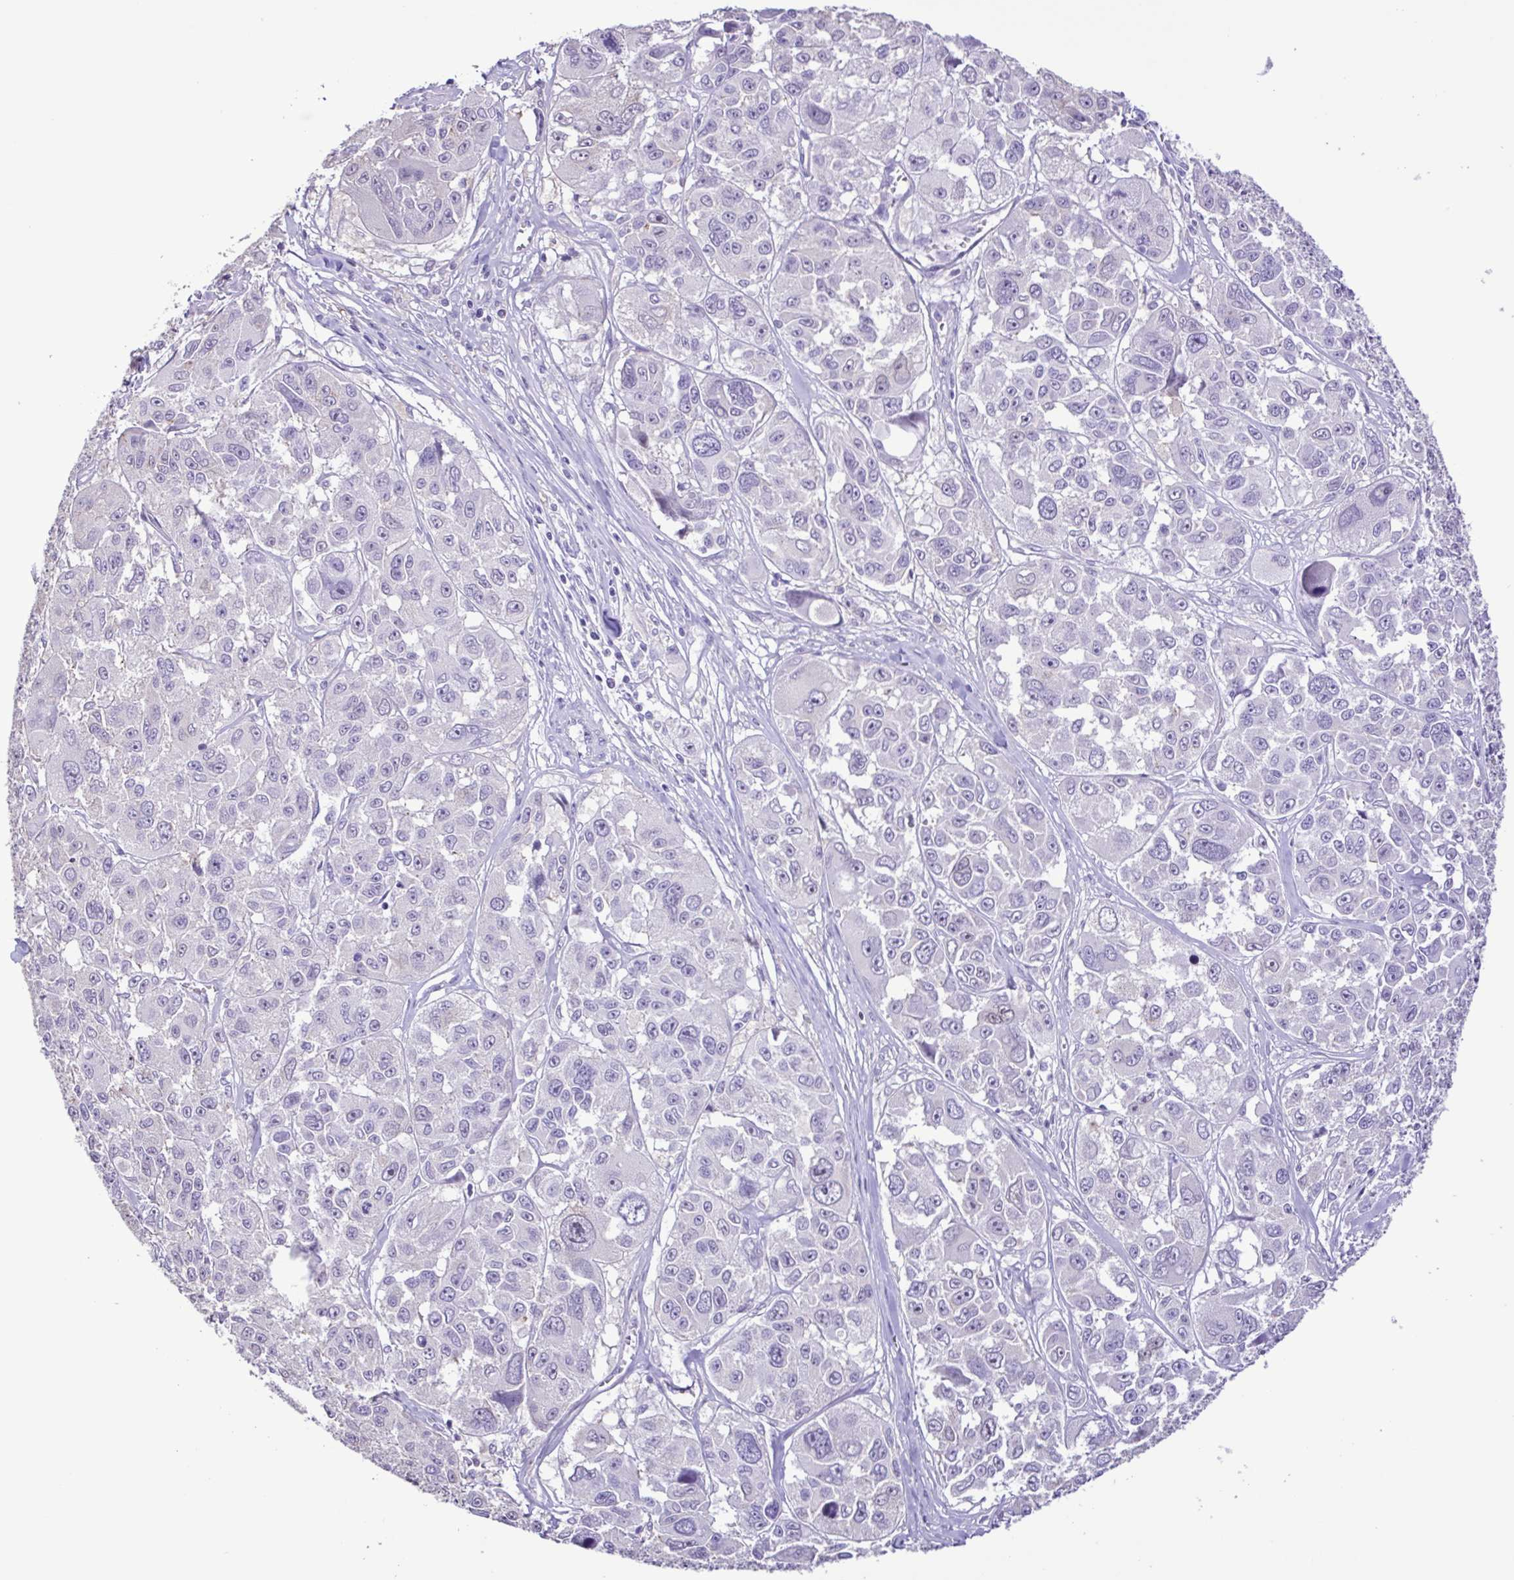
{"staining": {"intensity": "negative", "quantity": "none", "location": "none"}, "tissue": "melanoma", "cell_type": "Tumor cells", "image_type": "cancer", "snomed": [{"axis": "morphology", "description": "Malignant melanoma, NOS"}, {"axis": "topography", "description": "Skin"}], "caption": "A high-resolution micrograph shows immunohistochemistry staining of melanoma, which displays no significant expression in tumor cells. (DAB immunohistochemistry (IHC) visualized using brightfield microscopy, high magnification).", "gene": "CYP17A1", "patient": {"sex": "female", "age": 66}}